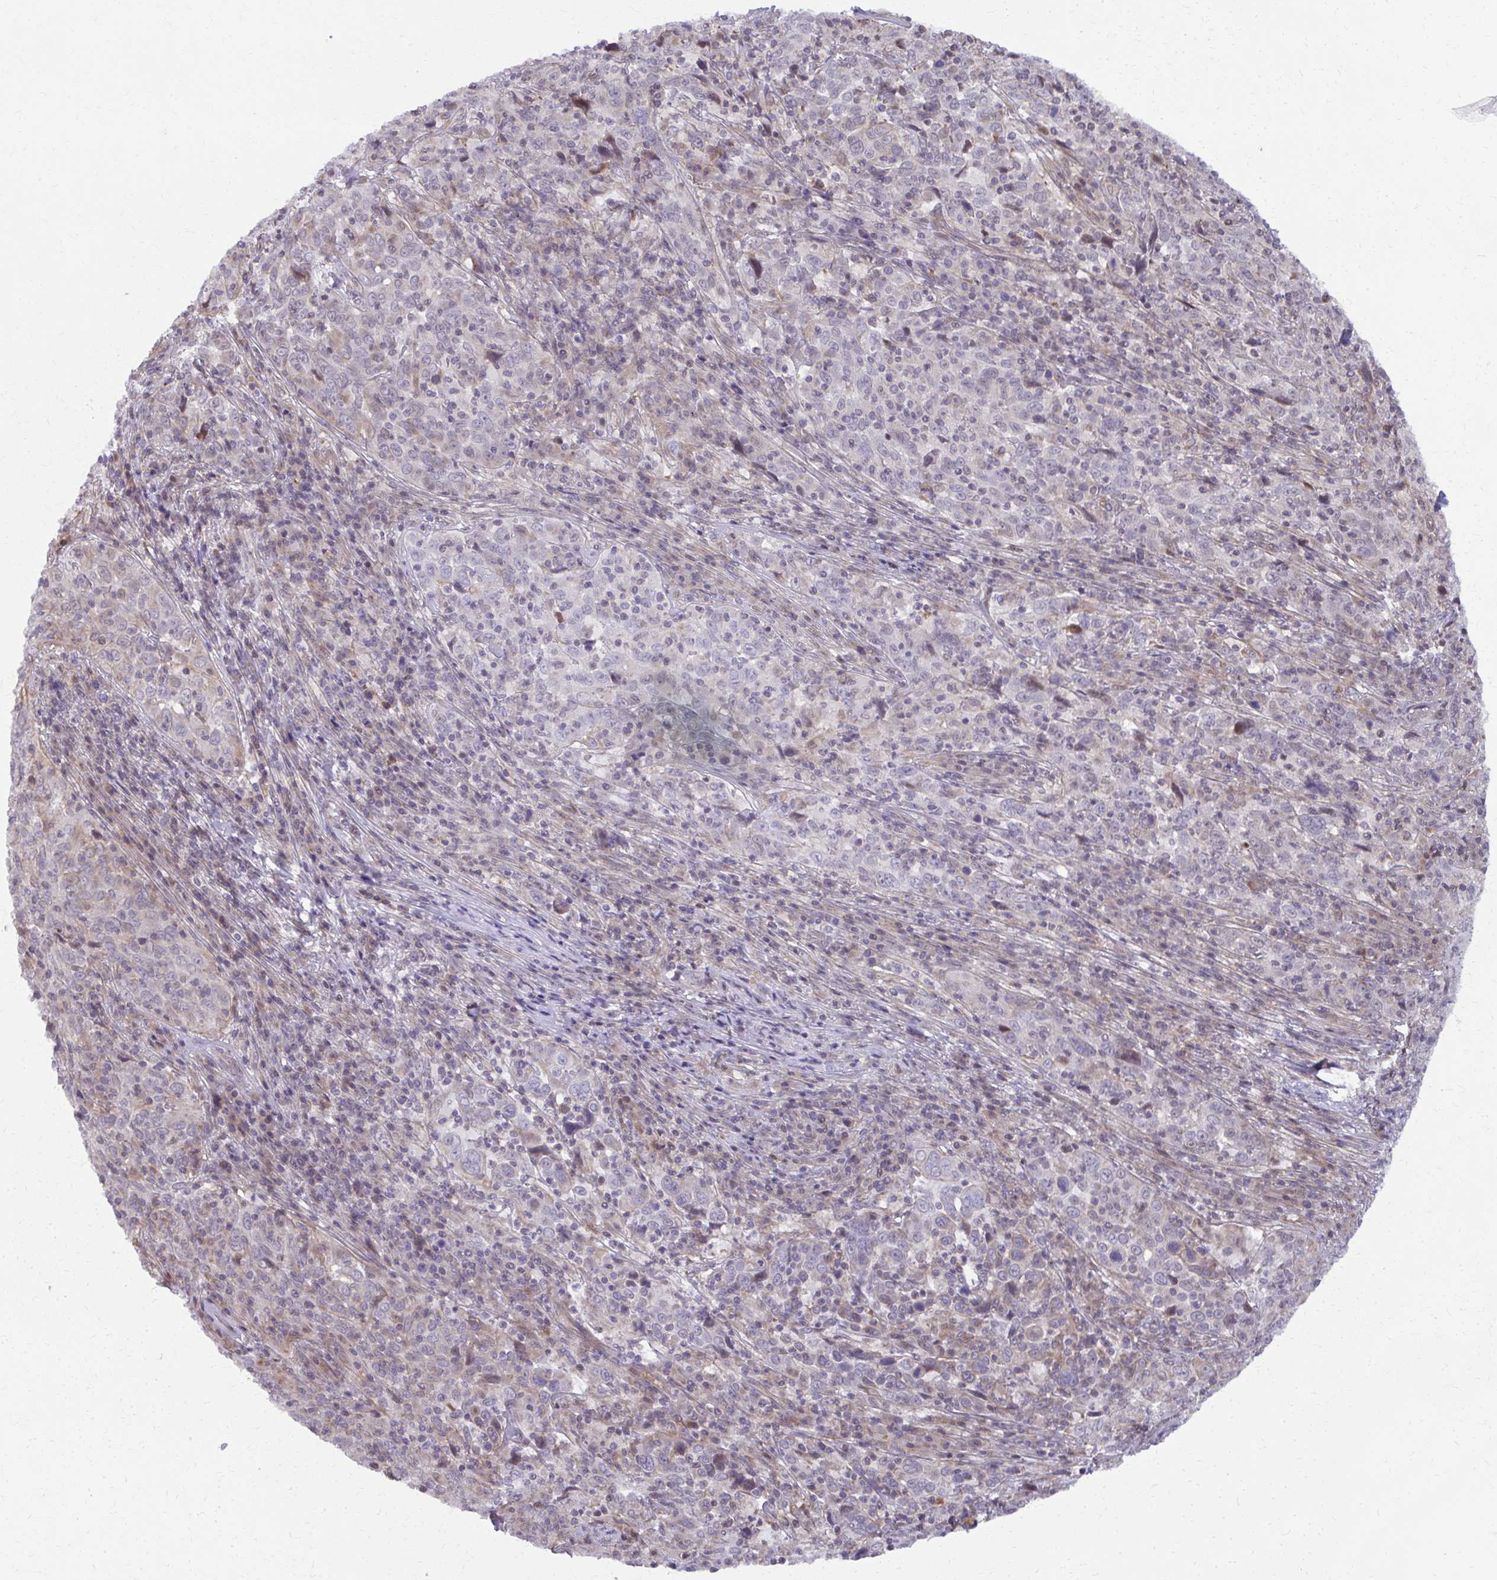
{"staining": {"intensity": "negative", "quantity": "none", "location": "none"}, "tissue": "cervical cancer", "cell_type": "Tumor cells", "image_type": "cancer", "snomed": [{"axis": "morphology", "description": "Squamous cell carcinoma, NOS"}, {"axis": "topography", "description": "Cervix"}], "caption": "Squamous cell carcinoma (cervical) was stained to show a protein in brown. There is no significant expression in tumor cells. The staining was performed using DAB (3,3'-diaminobenzidine) to visualize the protein expression in brown, while the nuclei were stained in blue with hematoxylin (Magnification: 20x).", "gene": "MAF1", "patient": {"sex": "female", "age": 46}}